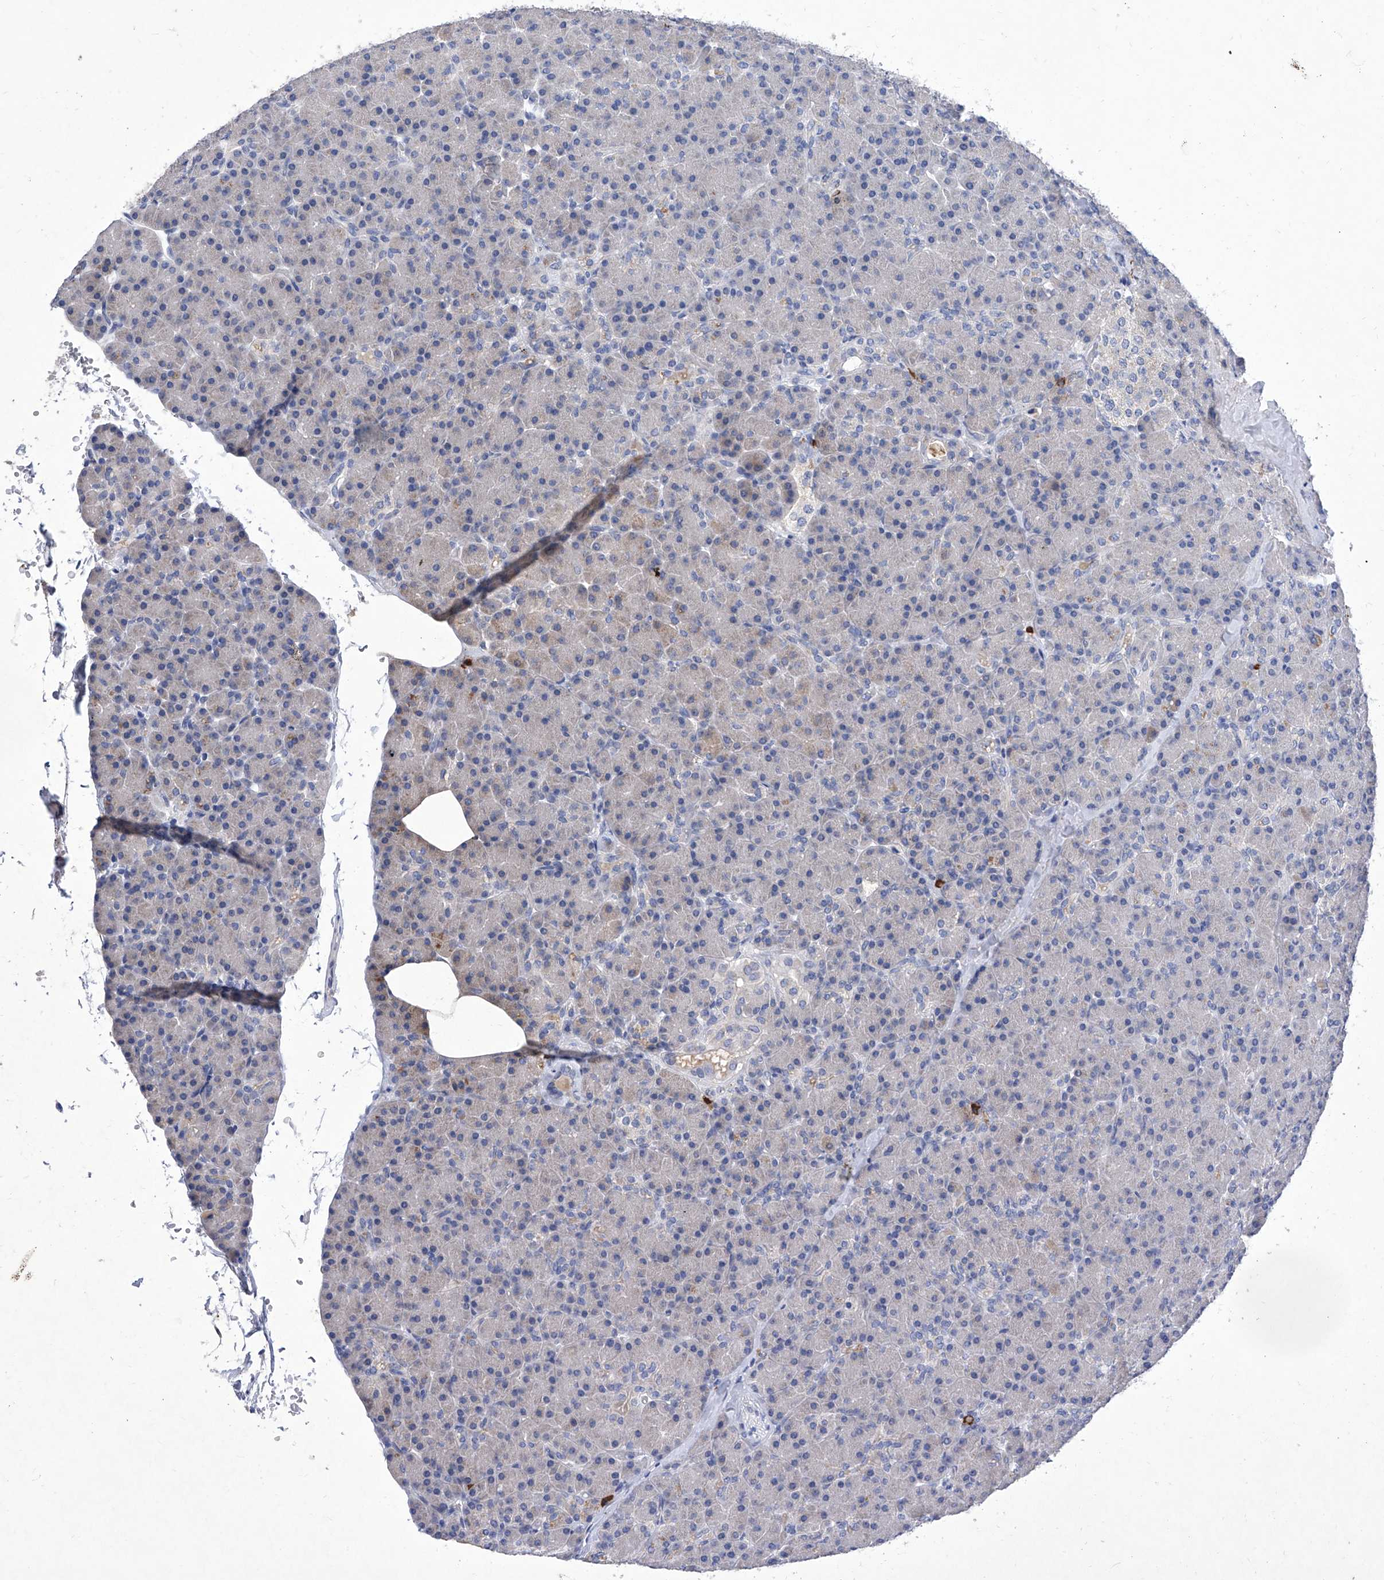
{"staining": {"intensity": "weak", "quantity": "<25%", "location": "cytoplasmic/membranous"}, "tissue": "pancreas", "cell_type": "Exocrine glandular cells", "image_type": "normal", "snomed": [{"axis": "morphology", "description": "Normal tissue, NOS"}, {"axis": "topography", "description": "Pancreas"}], "caption": "This is a histopathology image of IHC staining of normal pancreas, which shows no expression in exocrine glandular cells. The staining is performed using DAB brown chromogen with nuclei counter-stained in using hematoxylin.", "gene": "IFNL2", "patient": {"sex": "female", "age": 43}}